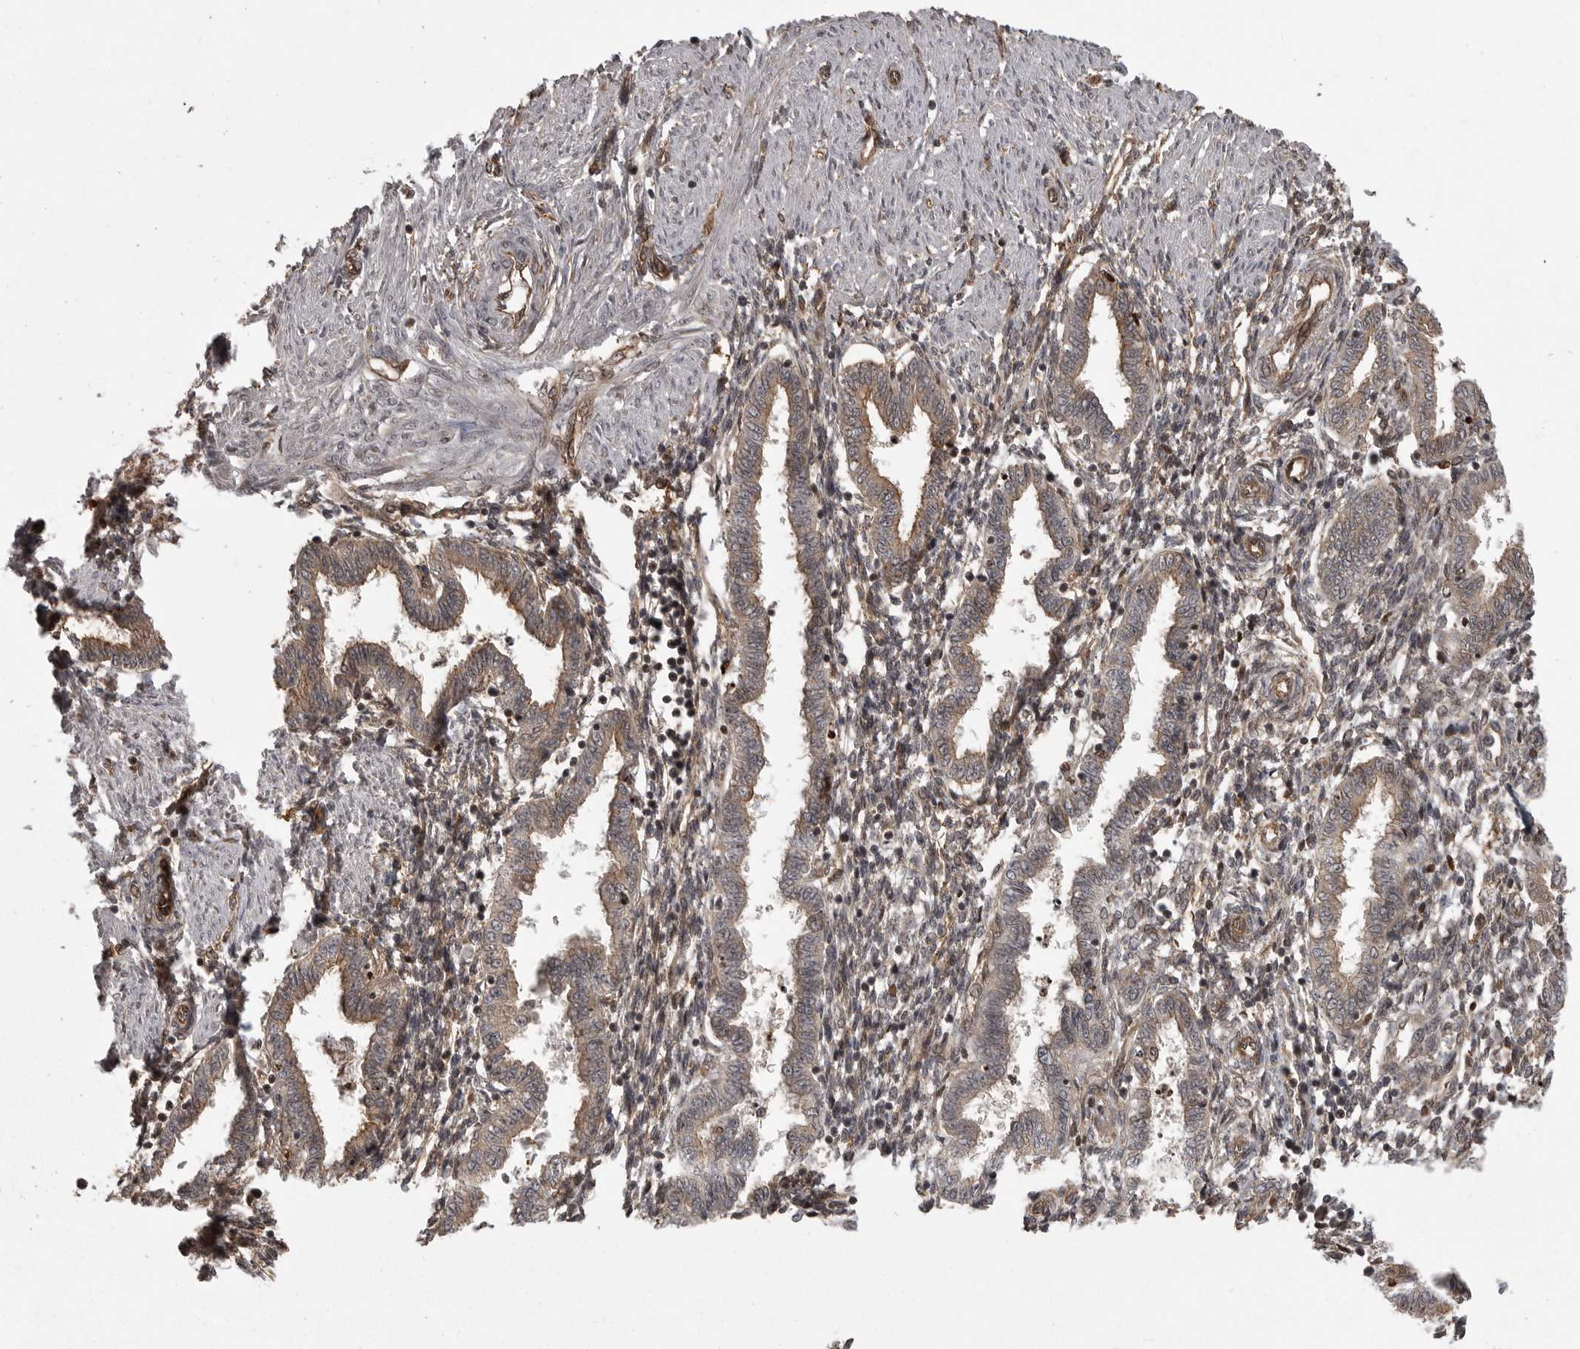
{"staining": {"intensity": "weak", "quantity": ">75%", "location": "cytoplasmic/membranous"}, "tissue": "endometrium", "cell_type": "Cells in endometrial stroma", "image_type": "normal", "snomed": [{"axis": "morphology", "description": "Normal tissue, NOS"}, {"axis": "topography", "description": "Endometrium"}], "caption": "Endometrium stained with IHC reveals weak cytoplasmic/membranous expression in about >75% of cells in endometrial stroma.", "gene": "DNAJC8", "patient": {"sex": "female", "age": 33}}